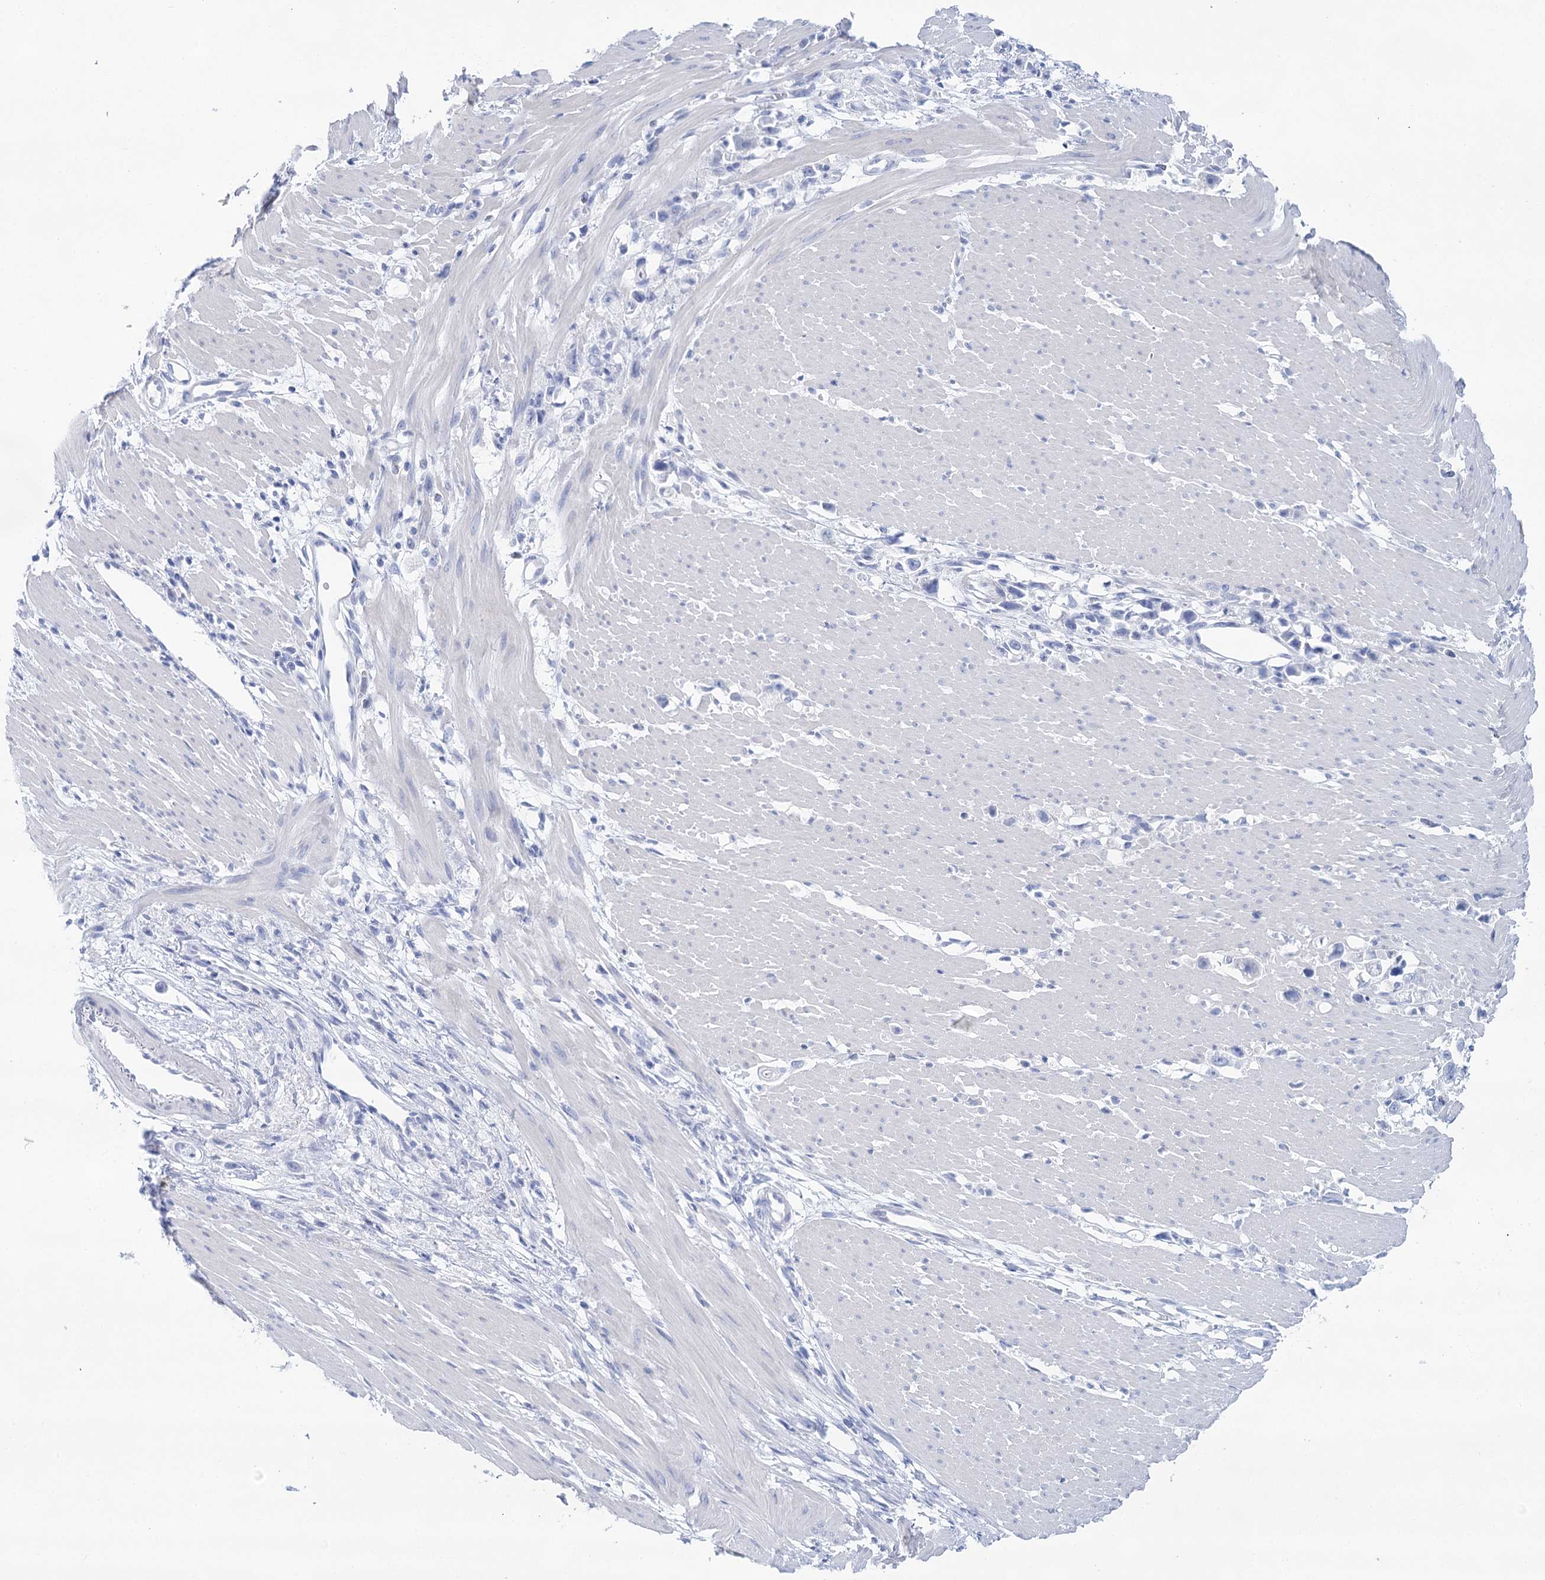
{"staining": {"intensity": "negative", "quantity": "none", "location": "none"}, "tissue": "stomach cancer", "cell_type": "Tumor cells", "image_type": "cancer", "snomed": [{"axis": "morphology", "description": "Adenocarcinoma, NOS"}, {"axis": "topography", "description": "Stomach"}], "caption": "There is no significant expression in tumor cells of stomach adenocarcinoma.", "gene": "LALBA", "patient": {"sex": "female", "age": 59}}